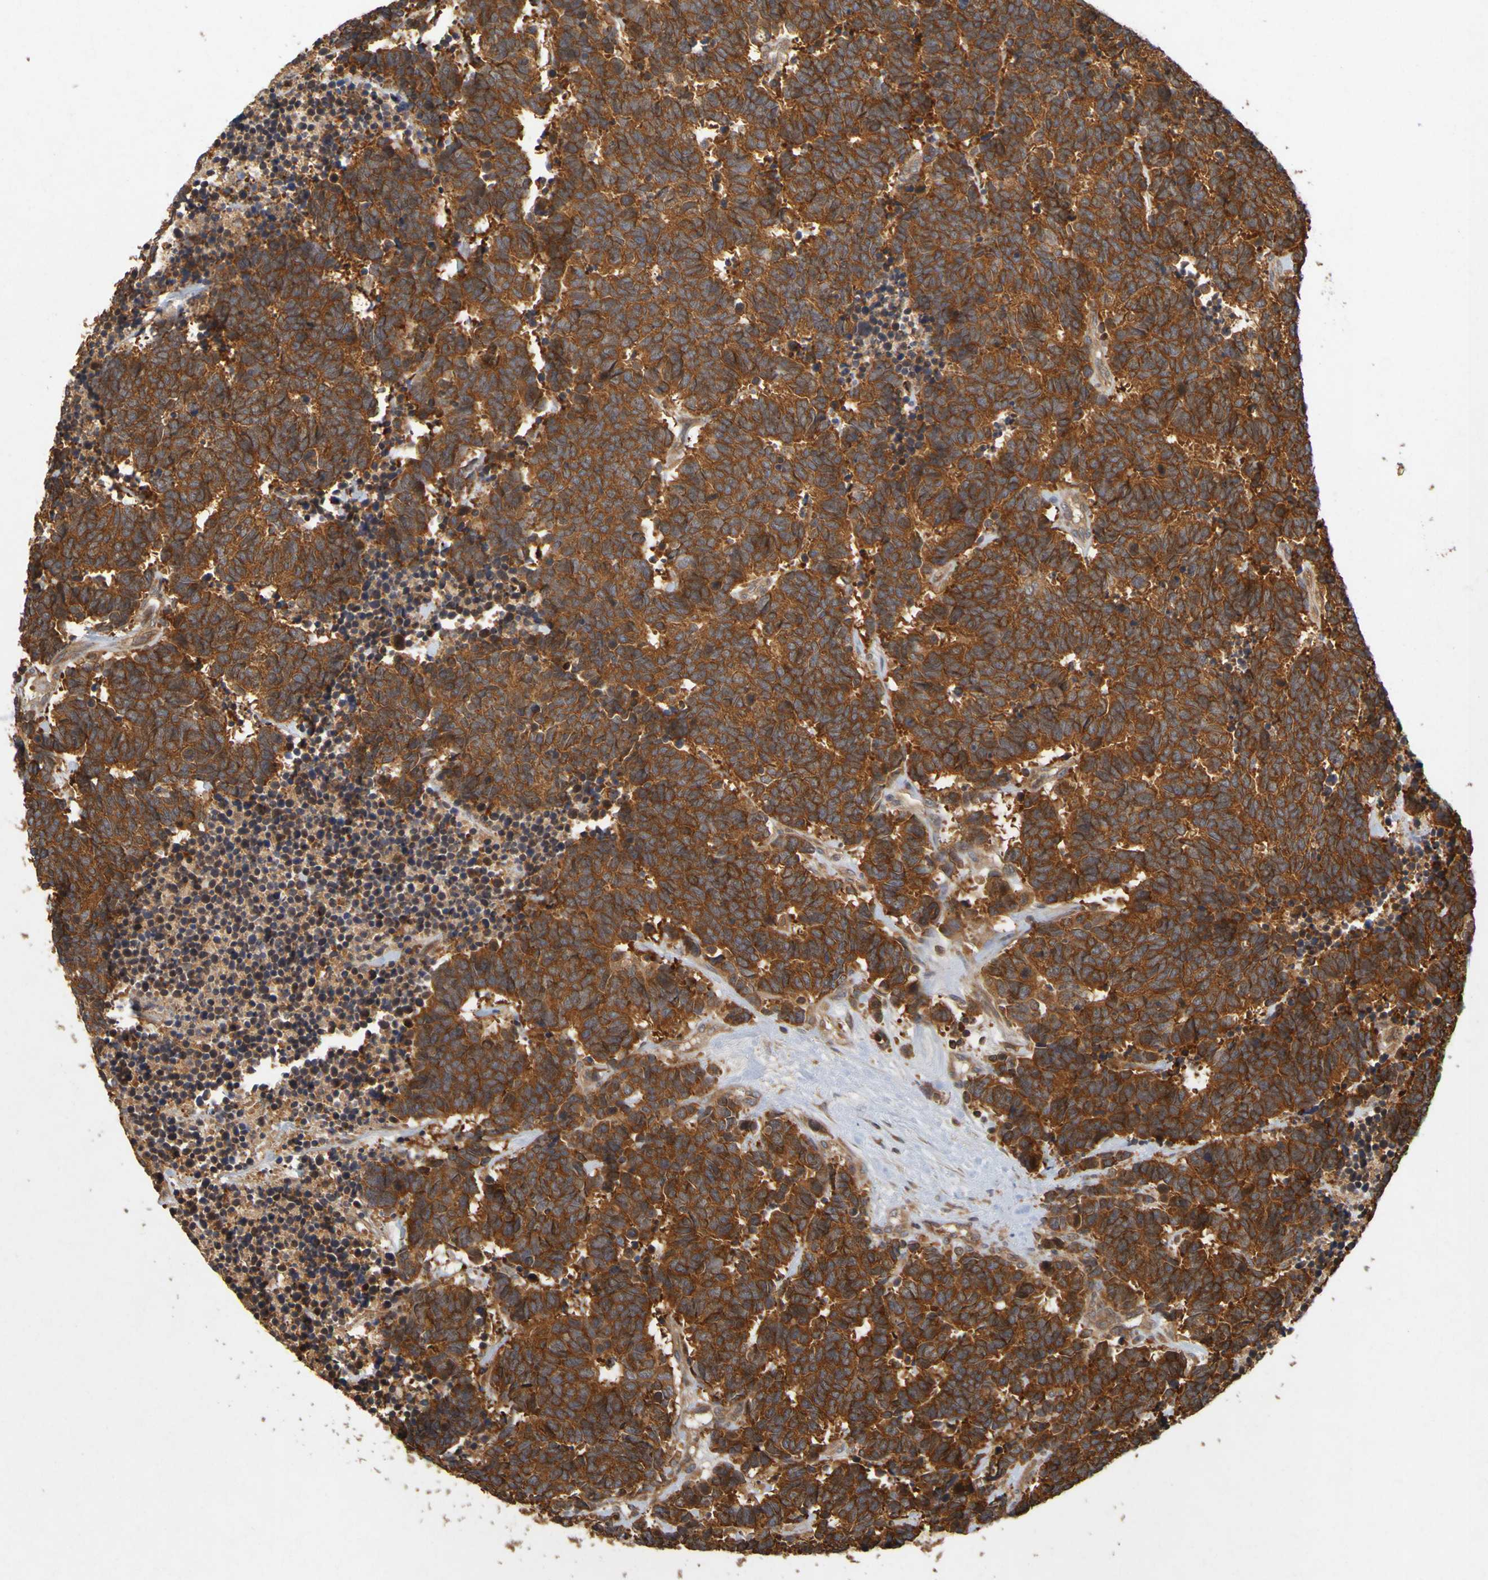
{"staining": {"intensity": "strong", "quantity": ">75%", "location": "cytoplasmic/membranous"}, "tissue": "carcinoid", "cell_type": "Tumor cells", "image_type": "cancer", "snomed": [{"axis": "morphology", "description": "Carcinoma, NOS"}, {"axis": "morphology", "description": "Carcinoid, malignant, NOS"}, {"axis": "topography", "description": "Urinary bladder"}], "caption": "Human carcinoid (malignant) stained for a protein (brown) displays strong cytoplasmic/membranous positive staining in approximately >75% of tumor cells.", "gene": "OCRL", "patient": {"sex": "male", "age": 57}}